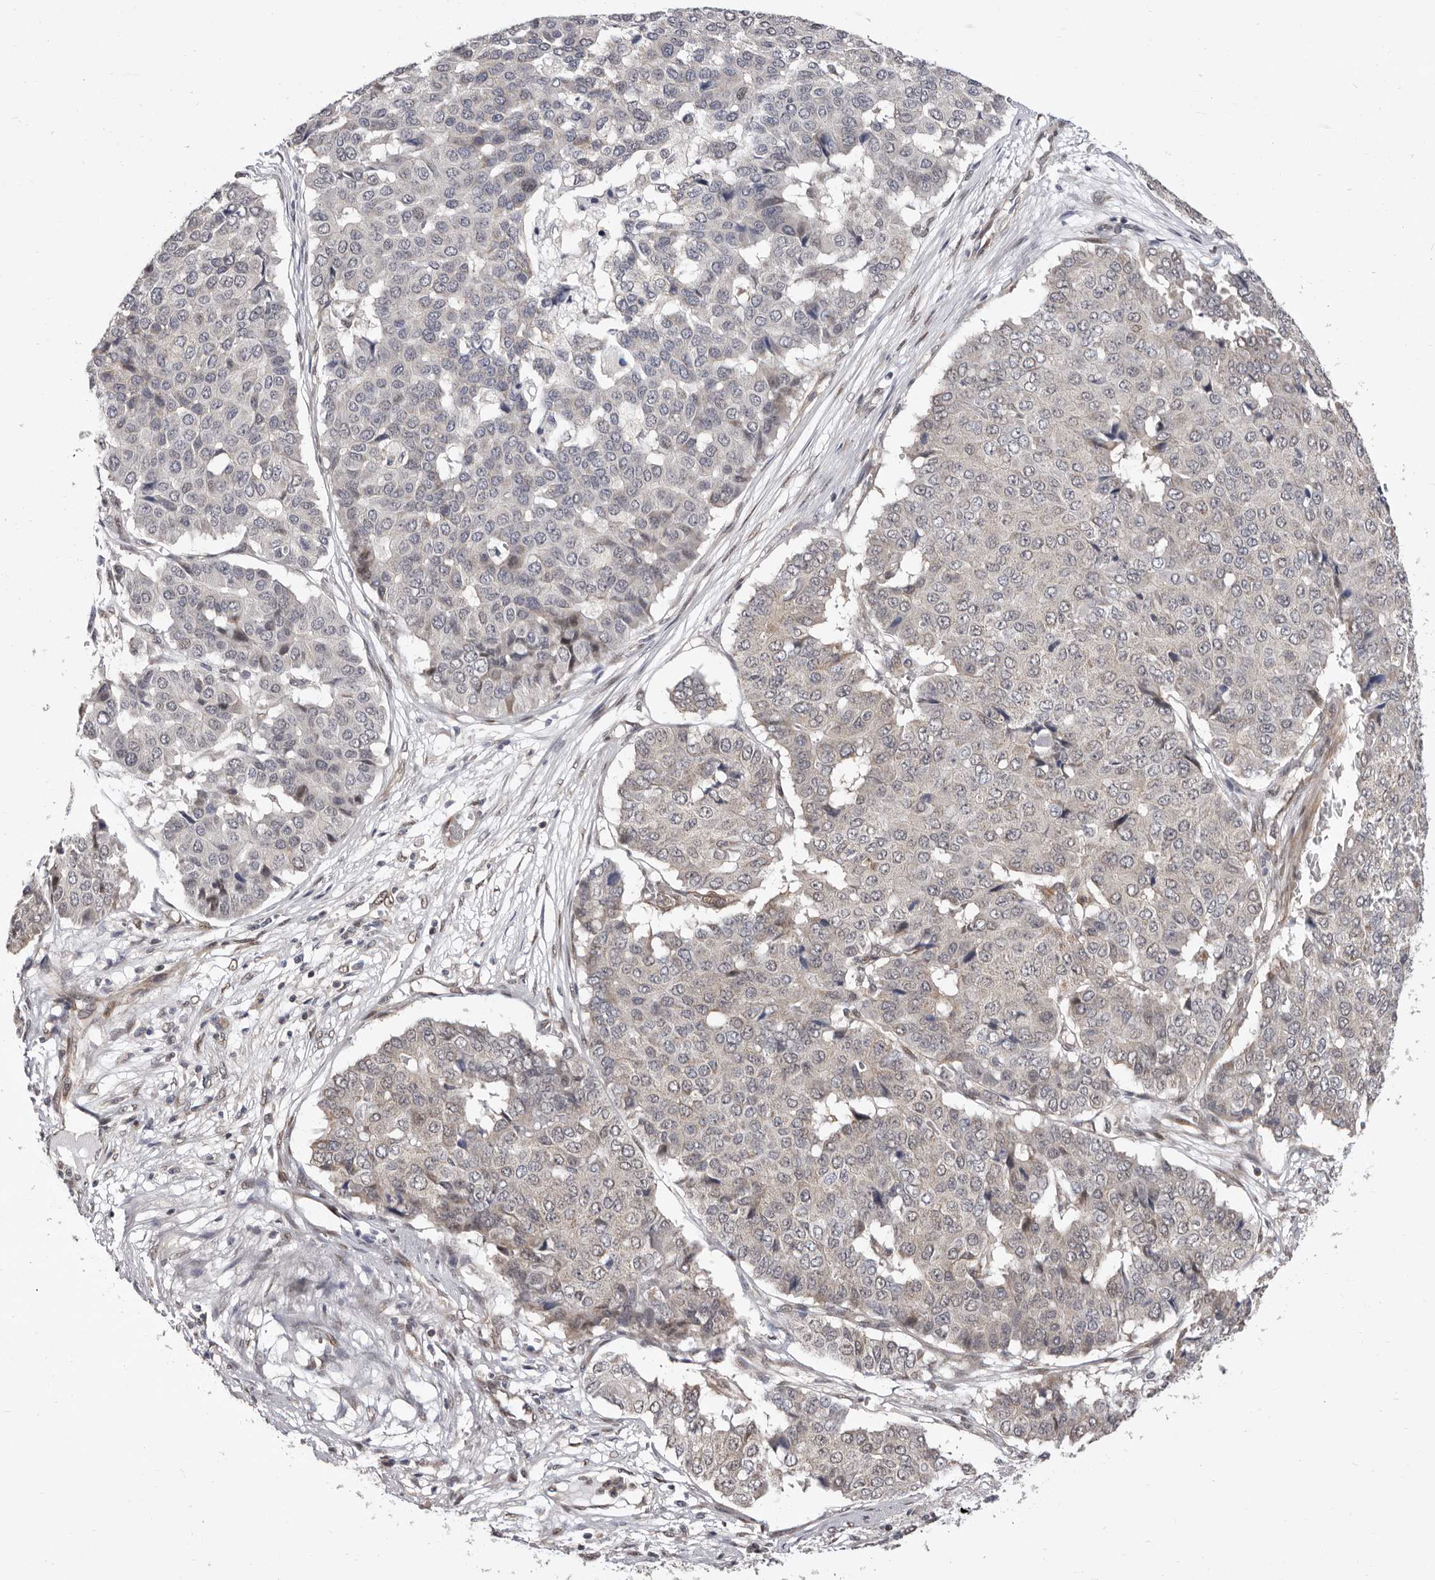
{"staining": {"intensity": "negative", "quantity": "none", "location": "none"}, "tissue": "pancreatic cancer", "cell_type": "Tumor cells", "image_type": "cancer", "snomed": [{"axis": "morphology", "description": "Adenocarcinoma, NOS"}, {"axis": "topography", "description": "Pancreas"}], "caption": "This is an immunohistochemistry micrograph of human adenocarcinoma (pancreatic). There is no staining in tumor cells.", "gene": "GLRX3", "patient": {"sex": "male", "age": 50}}